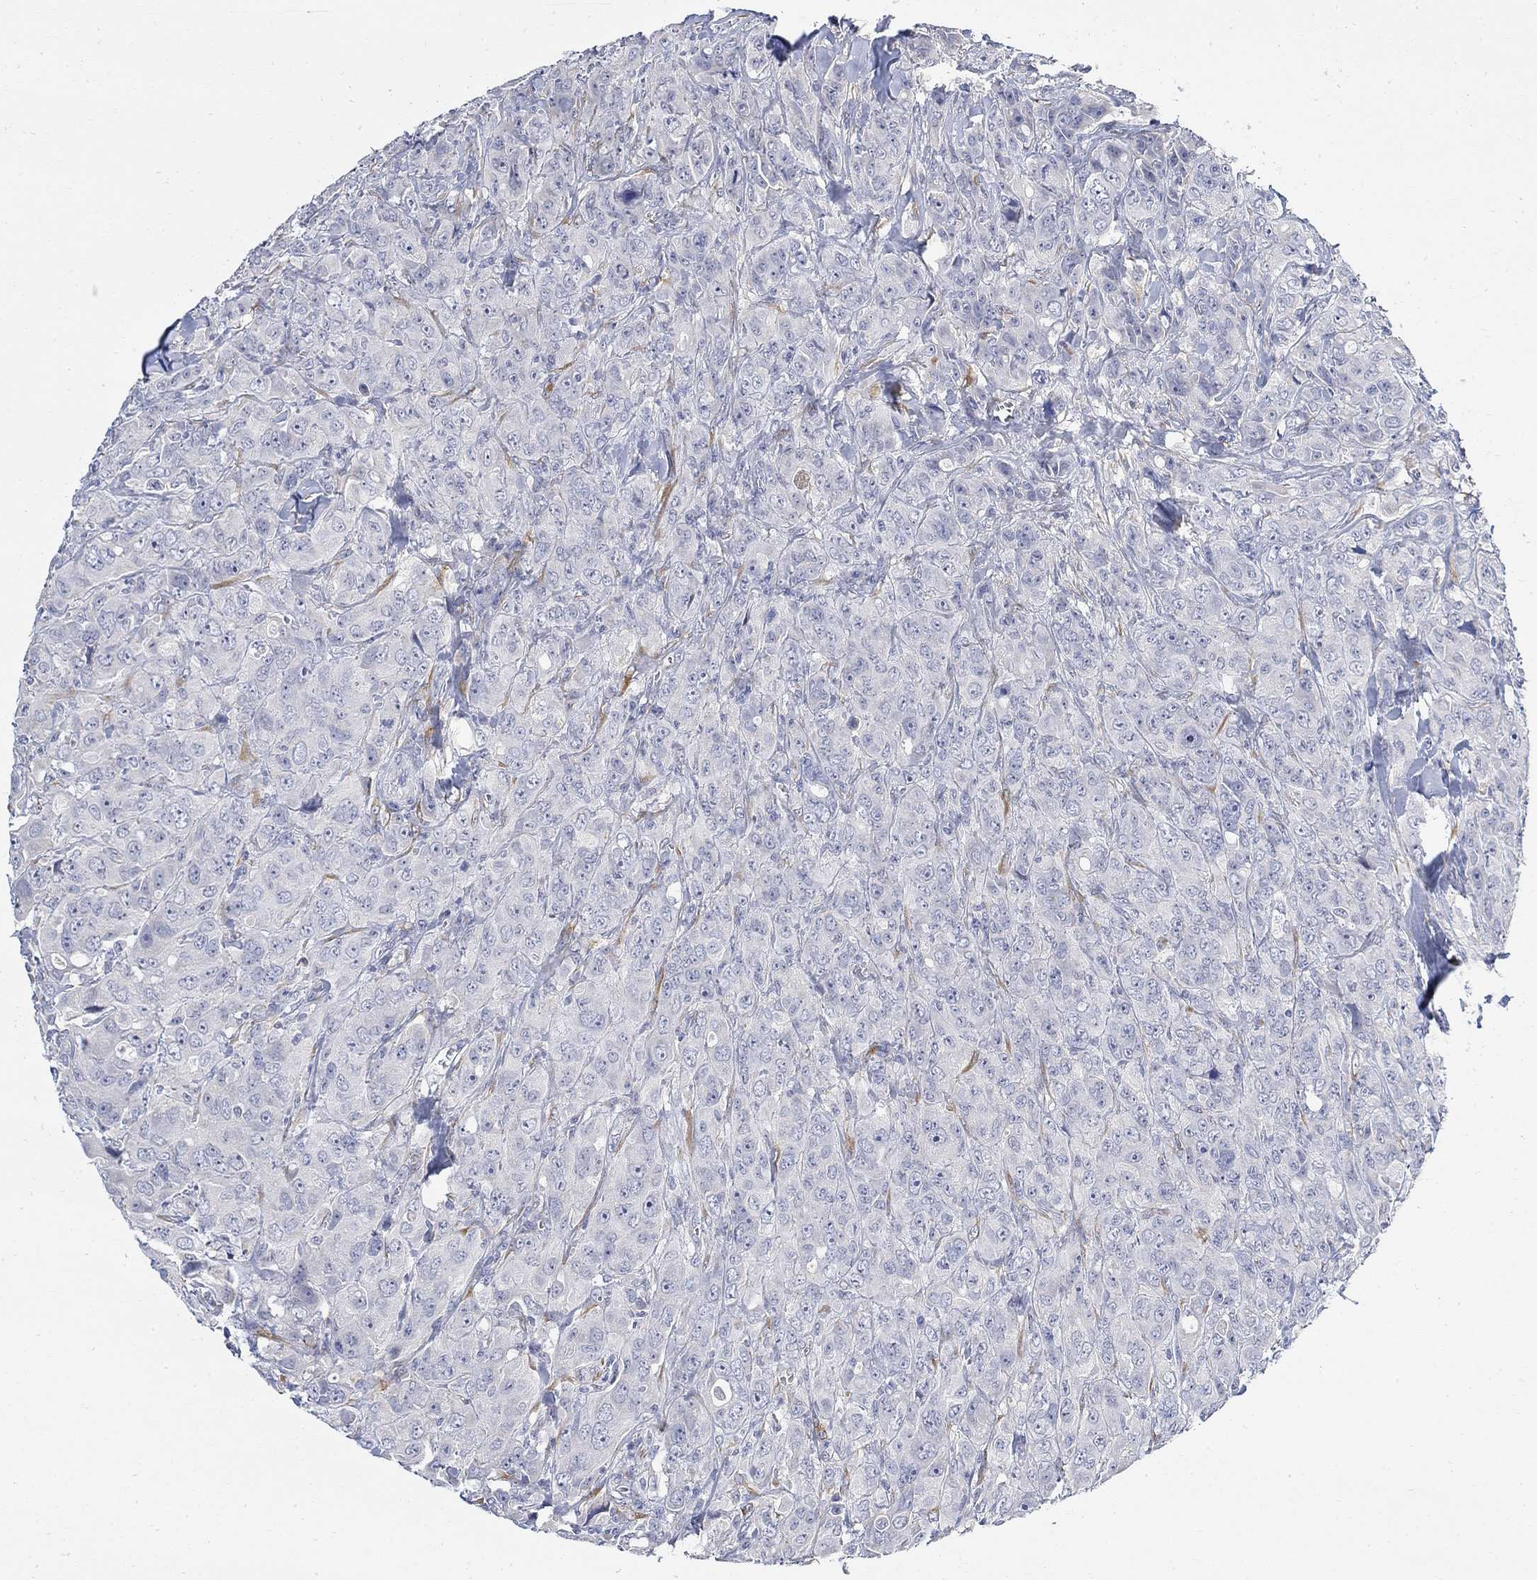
{"staining": {"intensity": "negative", "quantity": "none", "location": "none"}, "tissue": "breast cancer", "cell_type": "Tumor cells", "image_type": "cancer", "snomed": [{"axis": "morphology", "description": "Duct carcinoma"}, {"axis": "topography", "description": "Breast"}], "caption": "Image shows no significant protein staining in tumor cells of breast cancer.", "gene": "FNDC5", "patient": {"sex": "female", "age": 43}}